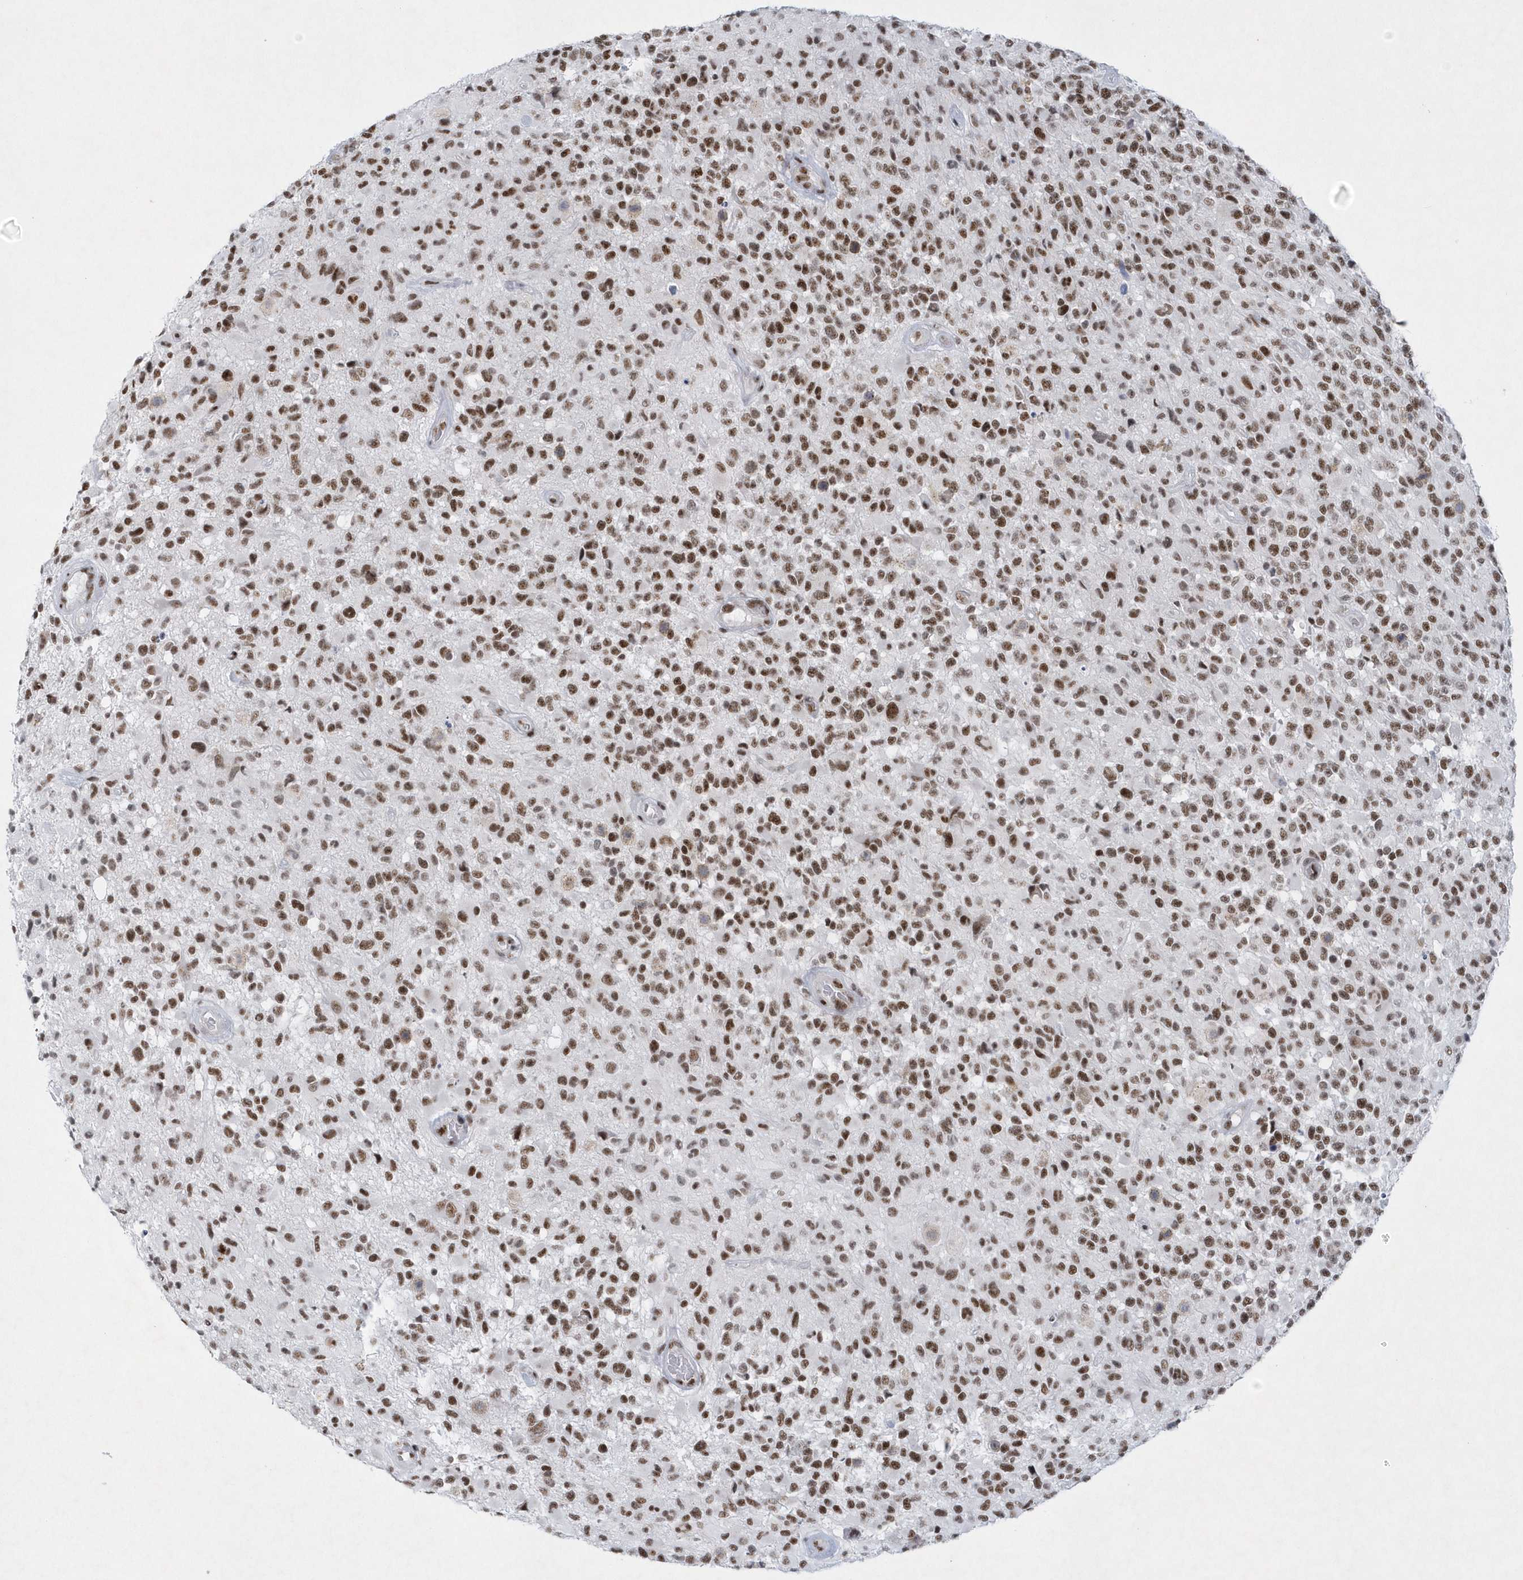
{"staining": {"intensity": "moderate", "quantity": ">75%", "location": "nuclear"}, "tissue": "glioma", "cell_type": "Tumor cells", "image_type": "cancer", "snomed": [{"axis": "morphology", "description": "Glioma, malignant, High grade"}, {"axis": "morphology", "description": "Glioblastoma, NOS"}, {"axis": "topography", "description": "Brain"}], "caption": "Brown immunohistochemical staining in human glioblastoma shows moderate nuclear expression in approximately >75% of tumor cells.", "gene": "DCLRE1A", "patient": {"sex": "male", "age": 60}}